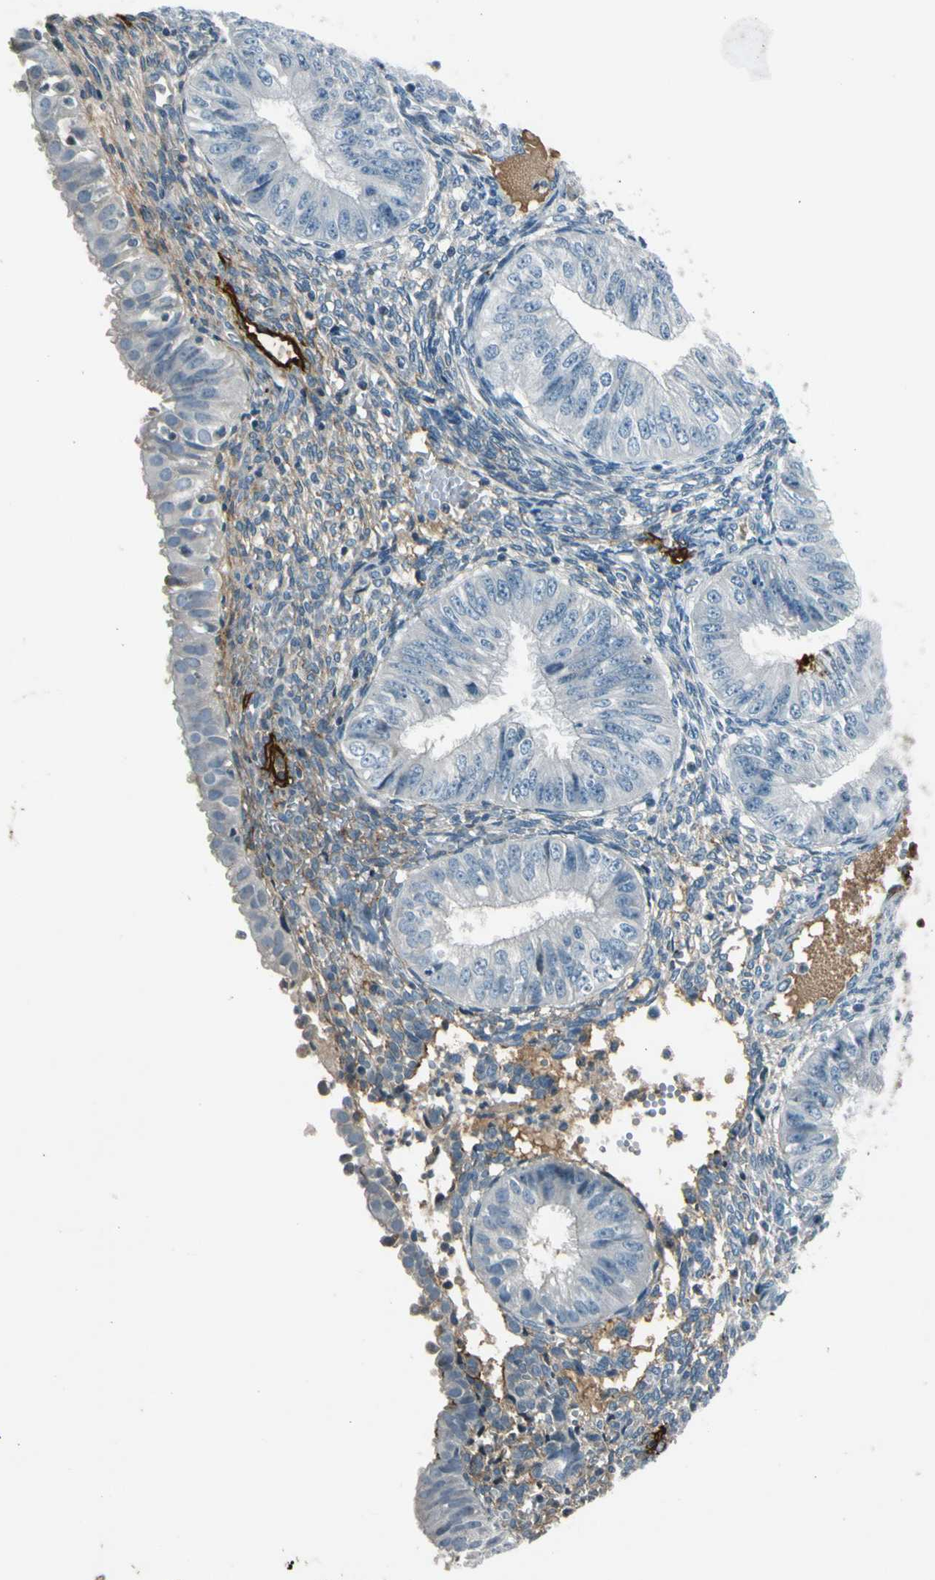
{"staining": {"intensity": "negative", "quantity": "none", "location": "none"}, "tissue": "endometrial cancer", "cell_type": "Tumor cells", "image_type": "cancer", "snomed": [{"axis": "morphology", "description": "Normal tissue, NOS"}, {"axis": "morphology", "description": "Adenocarcinoma, NOS"}, {"axis": "topography", "description": "Endometrium"}], "caption": "DAB immunohistochemical staining of human adenocarcinoma (endometrial) exhibits no significant staining in tumor cells.", "gene": "PDPN", "patient": {"sex": "female", "age": 53}}